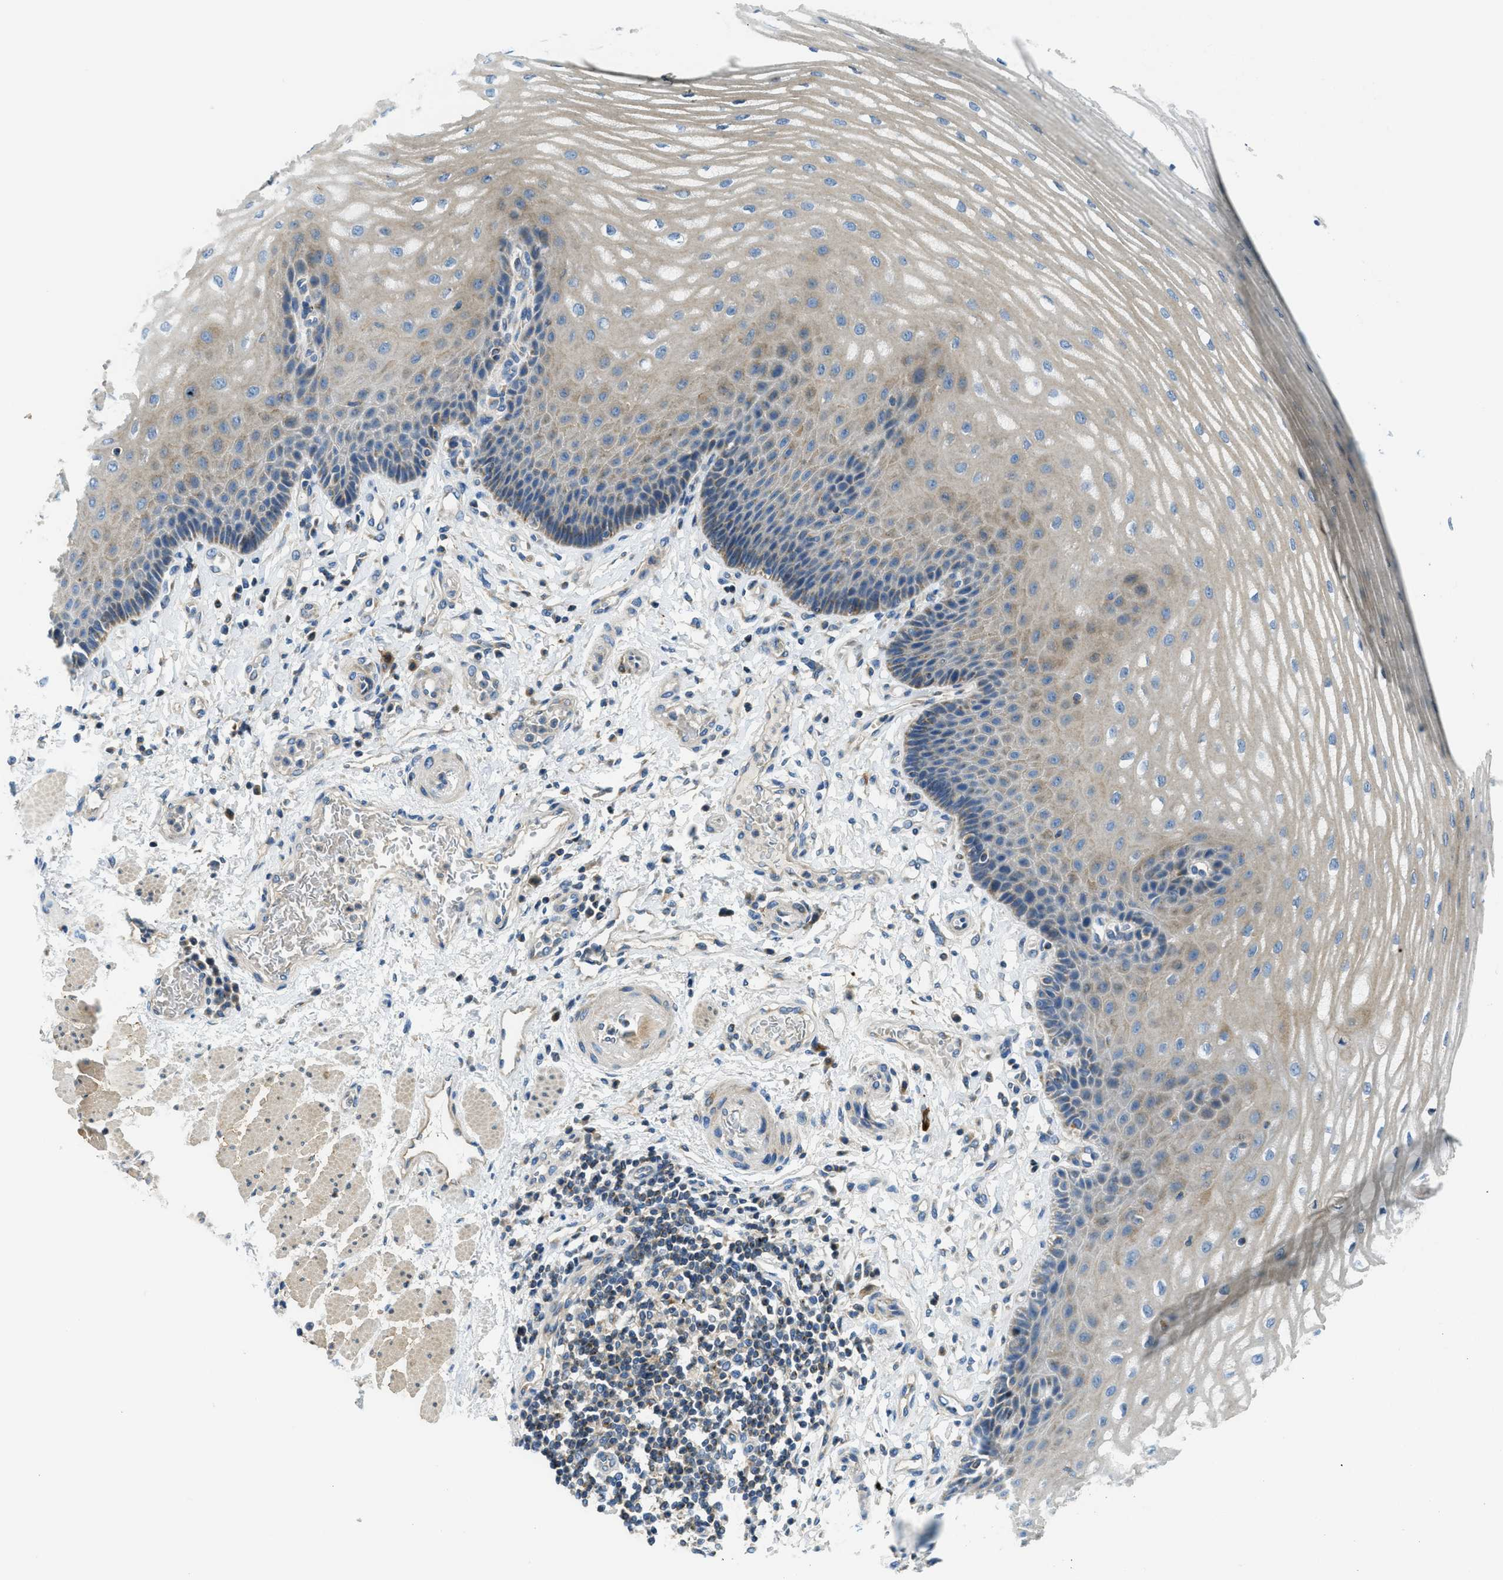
{"staining": {"intensity": "moderate", "quantity": "25%-75%", "location": "cytoplasmic/membranous"}, "tissue": "esophagus", "cell_type": "Squamous epithelial cells", "image_type": "normal", "snomed": [{"axis": "morphology", "description": "Normal tissue, NOS"}, {"axis": "topography", "description": "Esophagus"}], "caption": "The histopathology image shows a brown stain indicating the presence of a protein in the cytoplasmic/membranous of squamous epithelial cells in esophagus.", "gene": "RFFL", "patient": {"sex": "male", "age": 54}}